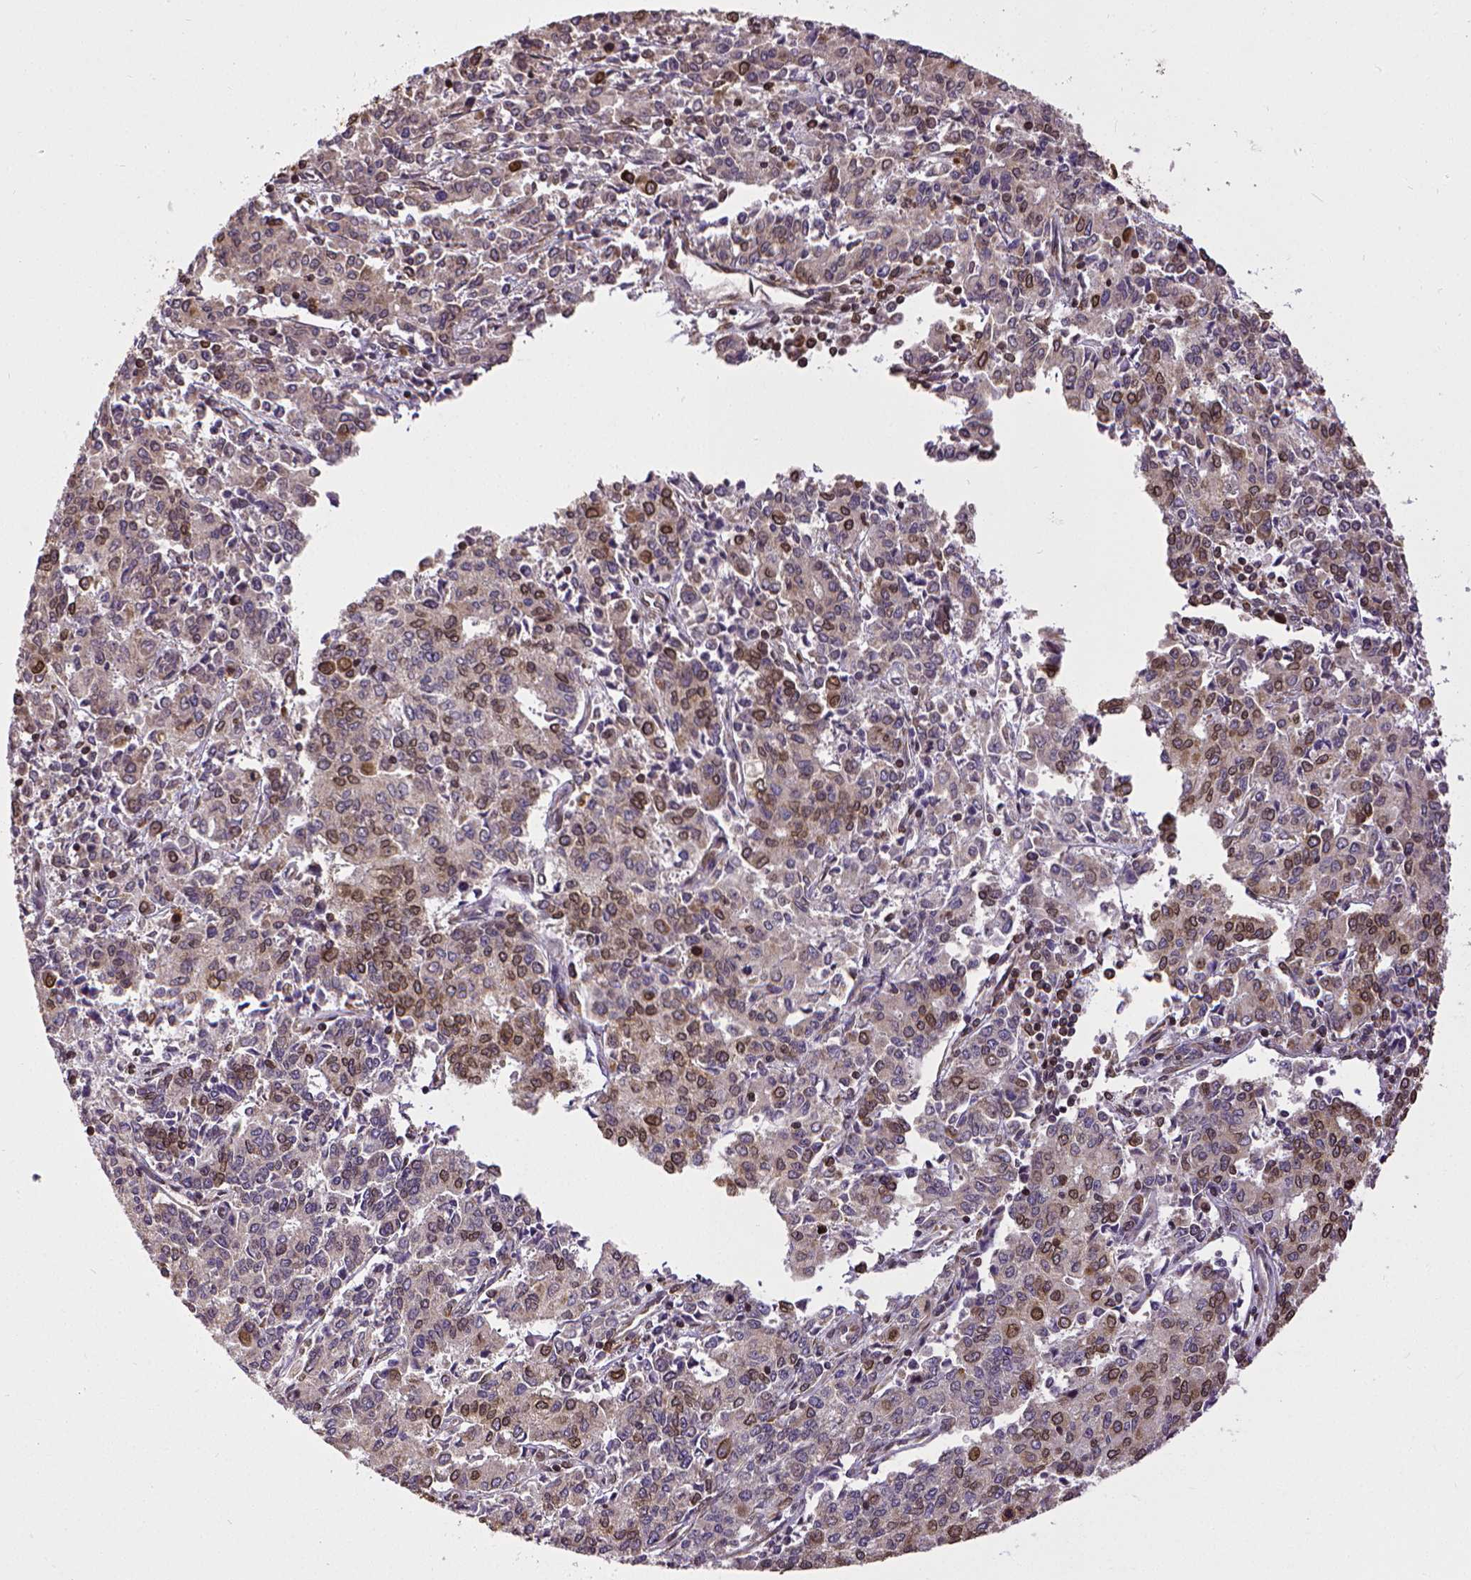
{"staining": {"intensity": "strong", "quantity": "25%-75%", "location": "cytoplasmic/membranous,nuclear"}, "tissue": "endometrial cancer", "cell_type": "Tumor cells", "image_type": "cancer", "snomed": [{"axis": "morphology", "description": "Adenocarcinoma, NOS"}, {"axis": "topography", "description": "Endometrium"}], "caption": "Protein expression by IHC exhibits strong cytoplasmic/membranous and nuclear positivity in approximately 25%-75% of tumor cells in endometrial adenocarcinoma.", "gene": "MTDH", "patient": {"sex": "female", "age": 50}}